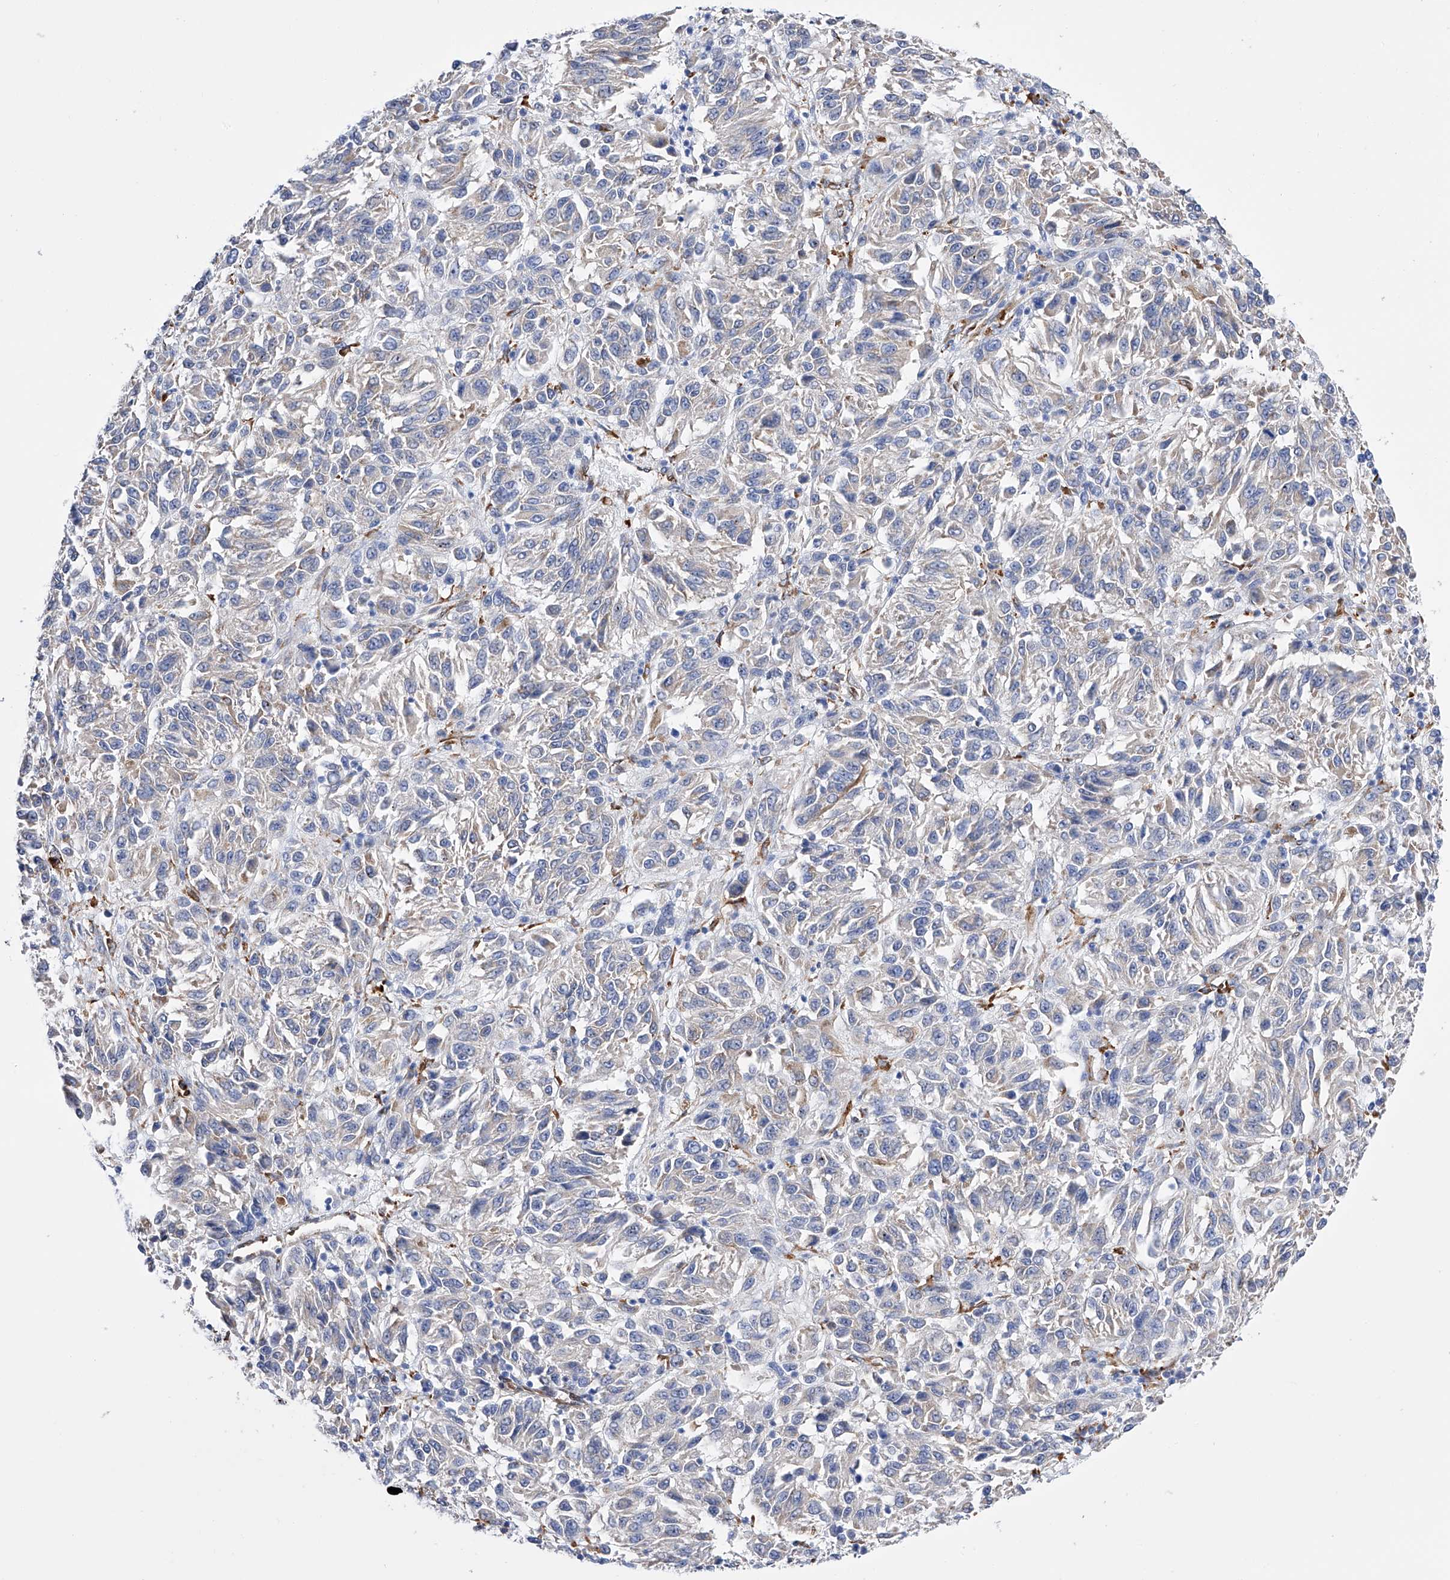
{"staining": {"intensity": "negative", "quantity": "none", "location": "none"}, "tissue": "melanoma", "cell_type": "Tumor cells", "image_type": "cancer", "snomed": [{"axis": "morphology", "description": "Malignant melanoma, Metastatic site"}, {"axis": "topography", "description": "Lung"}], "caption": "IHC of human malignant melanoma (metastatic site) shows no staining in tumor cells.", "gene": "PDIA5", "patient": {"sex": "male", "age": 64}}